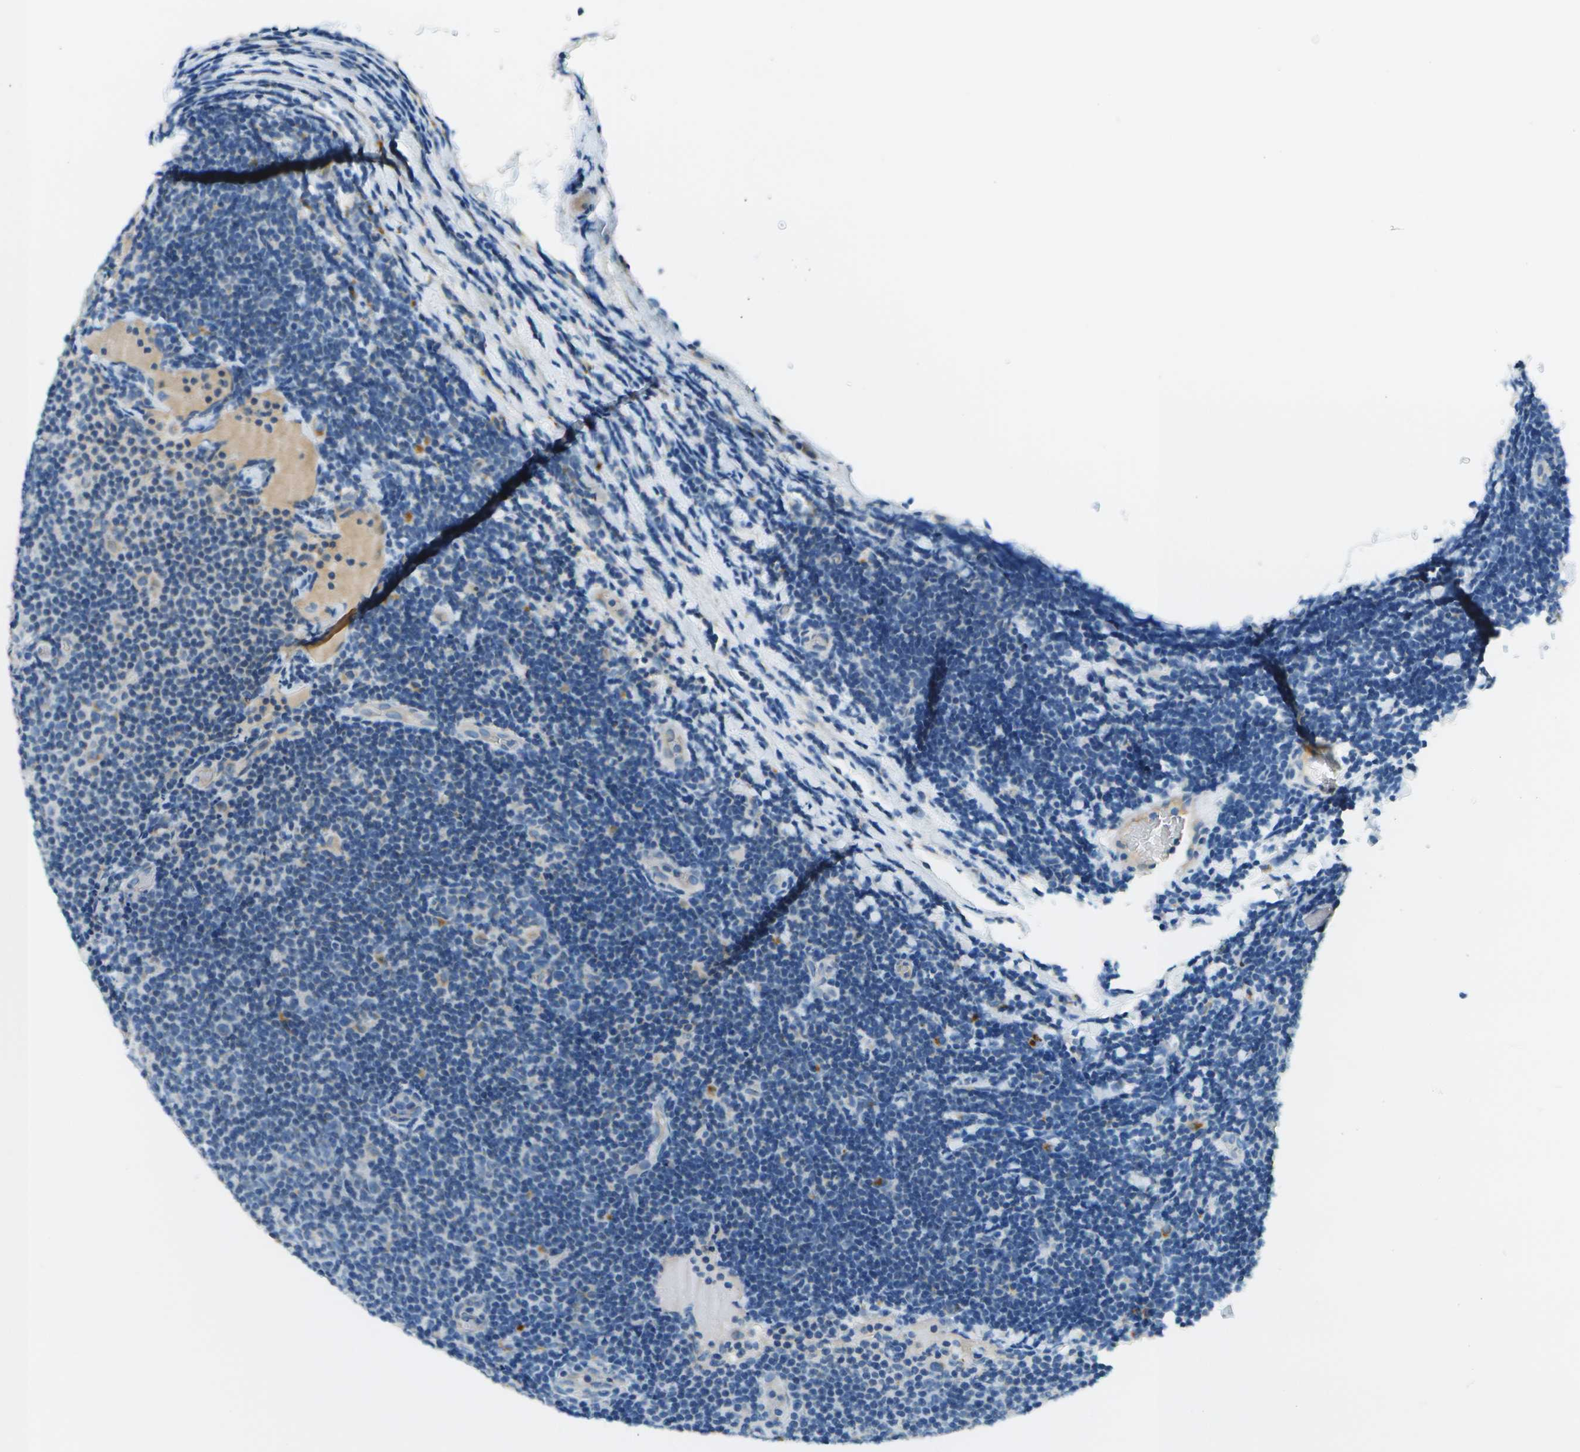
{"staining": {"intensity": "negative", "quantity": "none", "location": "none"}, "tissue": "lymphoma", "cell_type": "Tumor cells", "image_type": "cancer", "snomed": [{"axis": "morphology", "description": "Malignant lymphoma, non-Hodgkin's type, Low grade"}, {"axis": "topography", "description": "Lymph node"}], "caption": "This is an IHC image of human lymphoma. There is no staining in tumor cells.", "gene": "NRK", "patient": {"sex": "male", "age": 83}}